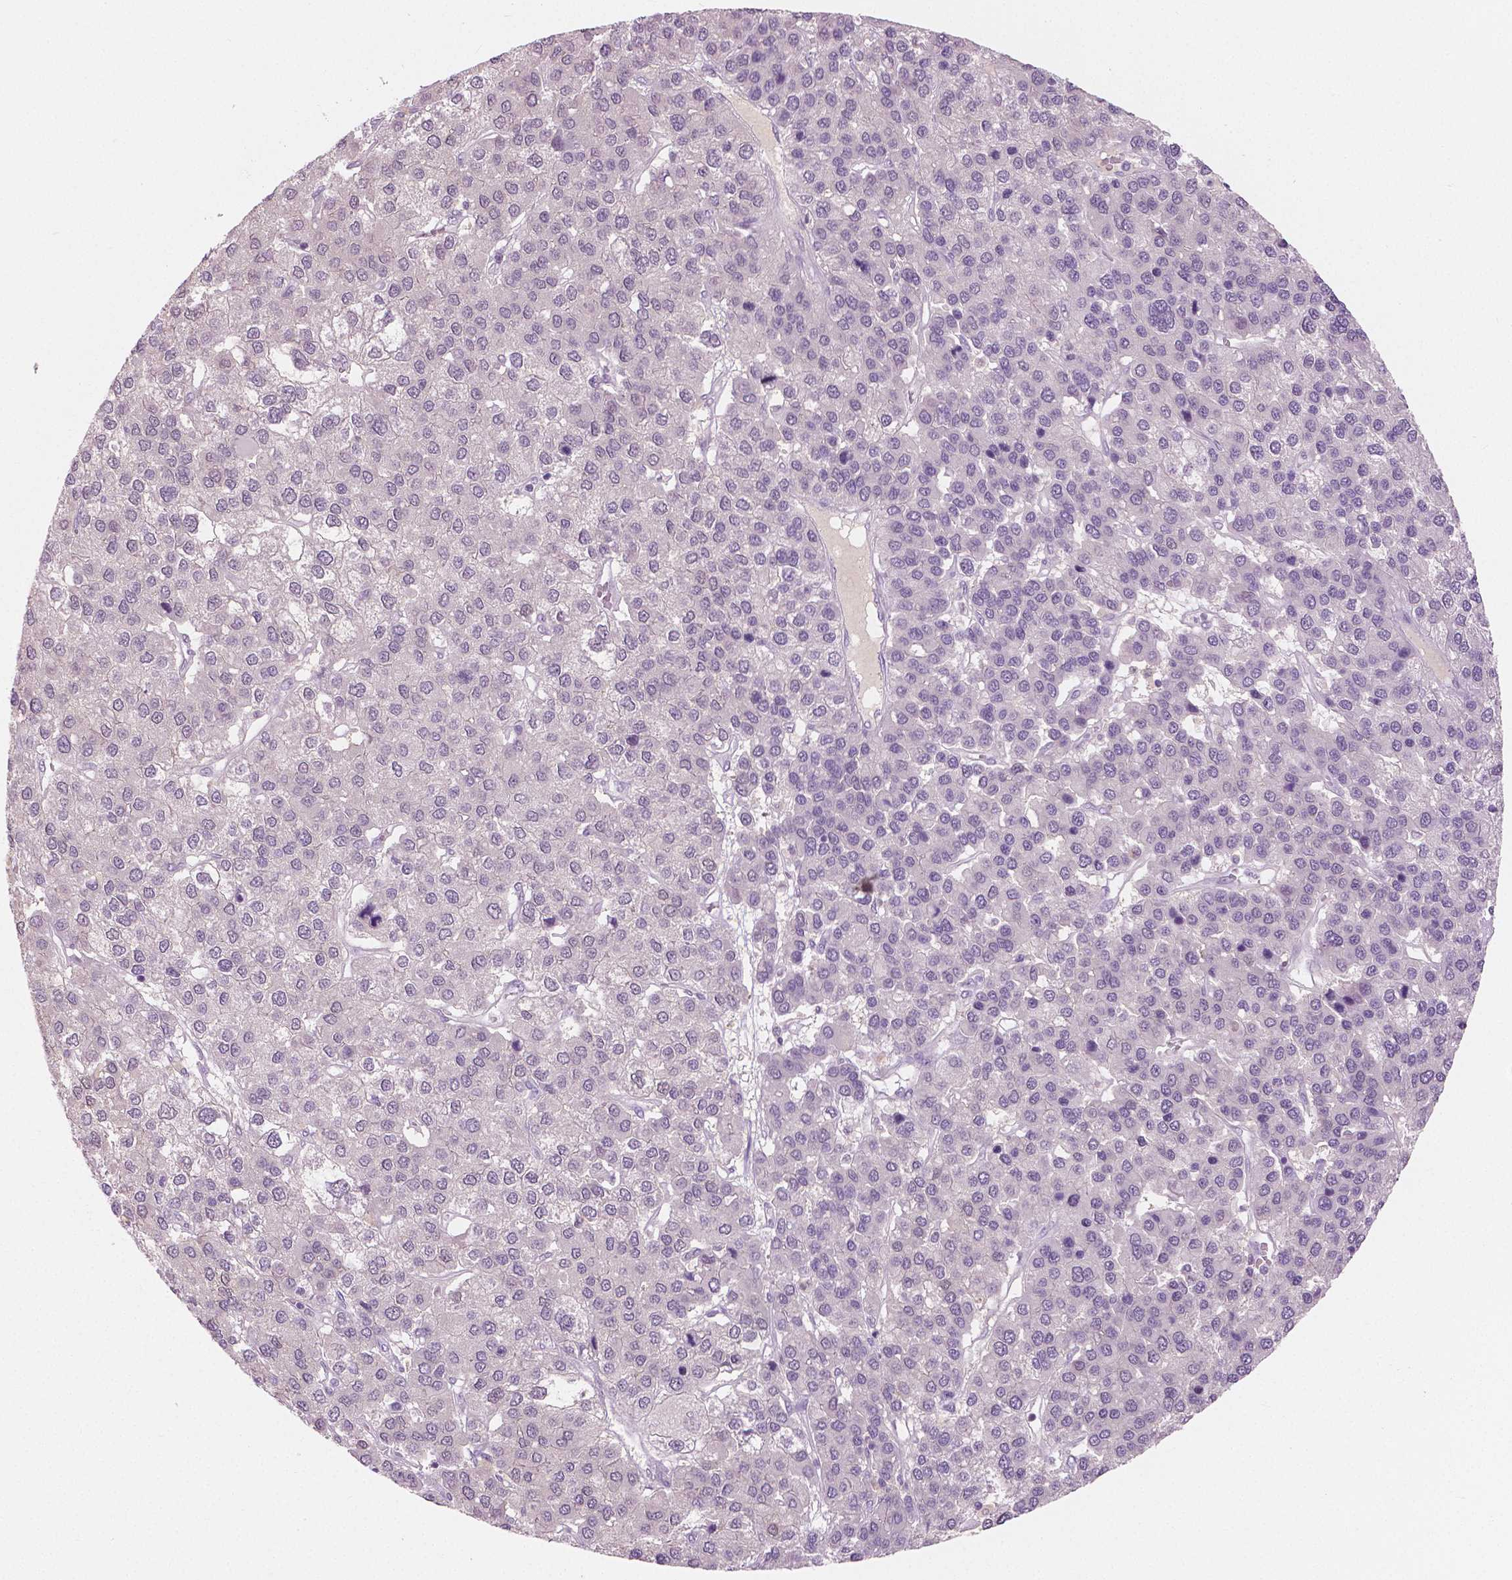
{"staining": {"intensity": "negative", "quantity": "none", "location": "none"}, "tissue": "liver cancer", "cell_type": "Tumor cells", "image_type": "cancer", "snomed": [{"axis": "morphology", "description": "Carcinoma, Hepatocellular, NOS"}, {"axis": "topography", "description": "Liver"}], "caption": "Immunohistochemical staining of human hepatocellular carcinoma (liver) reveals no significant expression in tumor cells.", "gene": "GALM", "patient": {"sex": "female", "age": 41}}